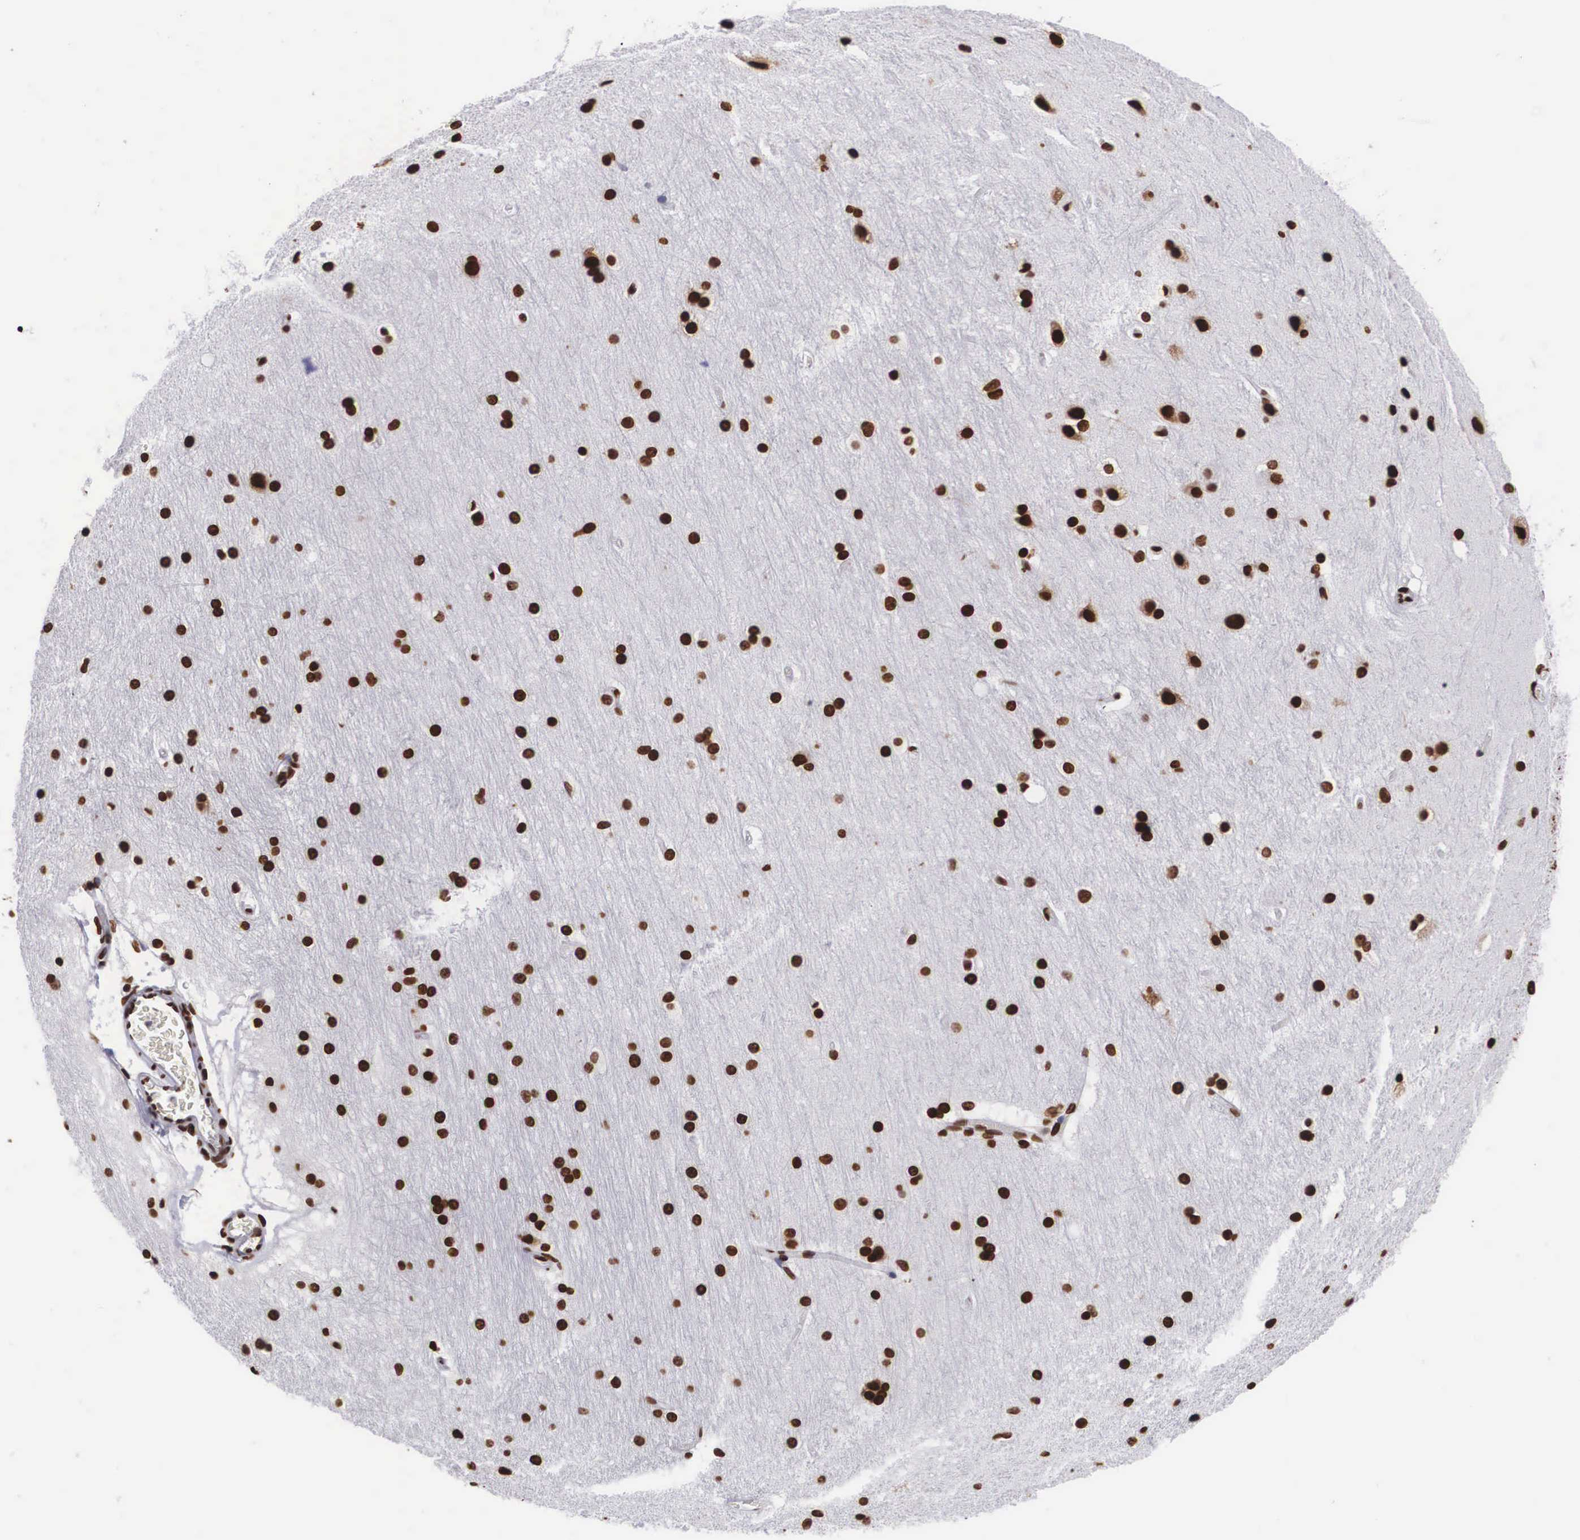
{"staining": {"intensity": "strong", "quantity": ">75%", "location": "nuclear"}, "tissue": "cerebral cortex", "cell_type": "Endothelial cells", "image_type": "normal", "snomed": [{"axis": "morphology", "description": "Normal tissue, NOS"}, {"axis": "topography", "description": "Cerebral cortex"}, {"axis": "topography", "description": "Hippocampus"}], "caption": "Cerebral cortex stained with immunohistochemistry (IHC) reveals strong nuclear staining in about >75% of endothelial cells. The staining was performed using DAB to visualize the protein expression in brown, while the nuclei were stained in blue with hematoxylin (Magnification: 20x).", "gene": "MECP2", "patient": {"sex": "female", "age": 19}}